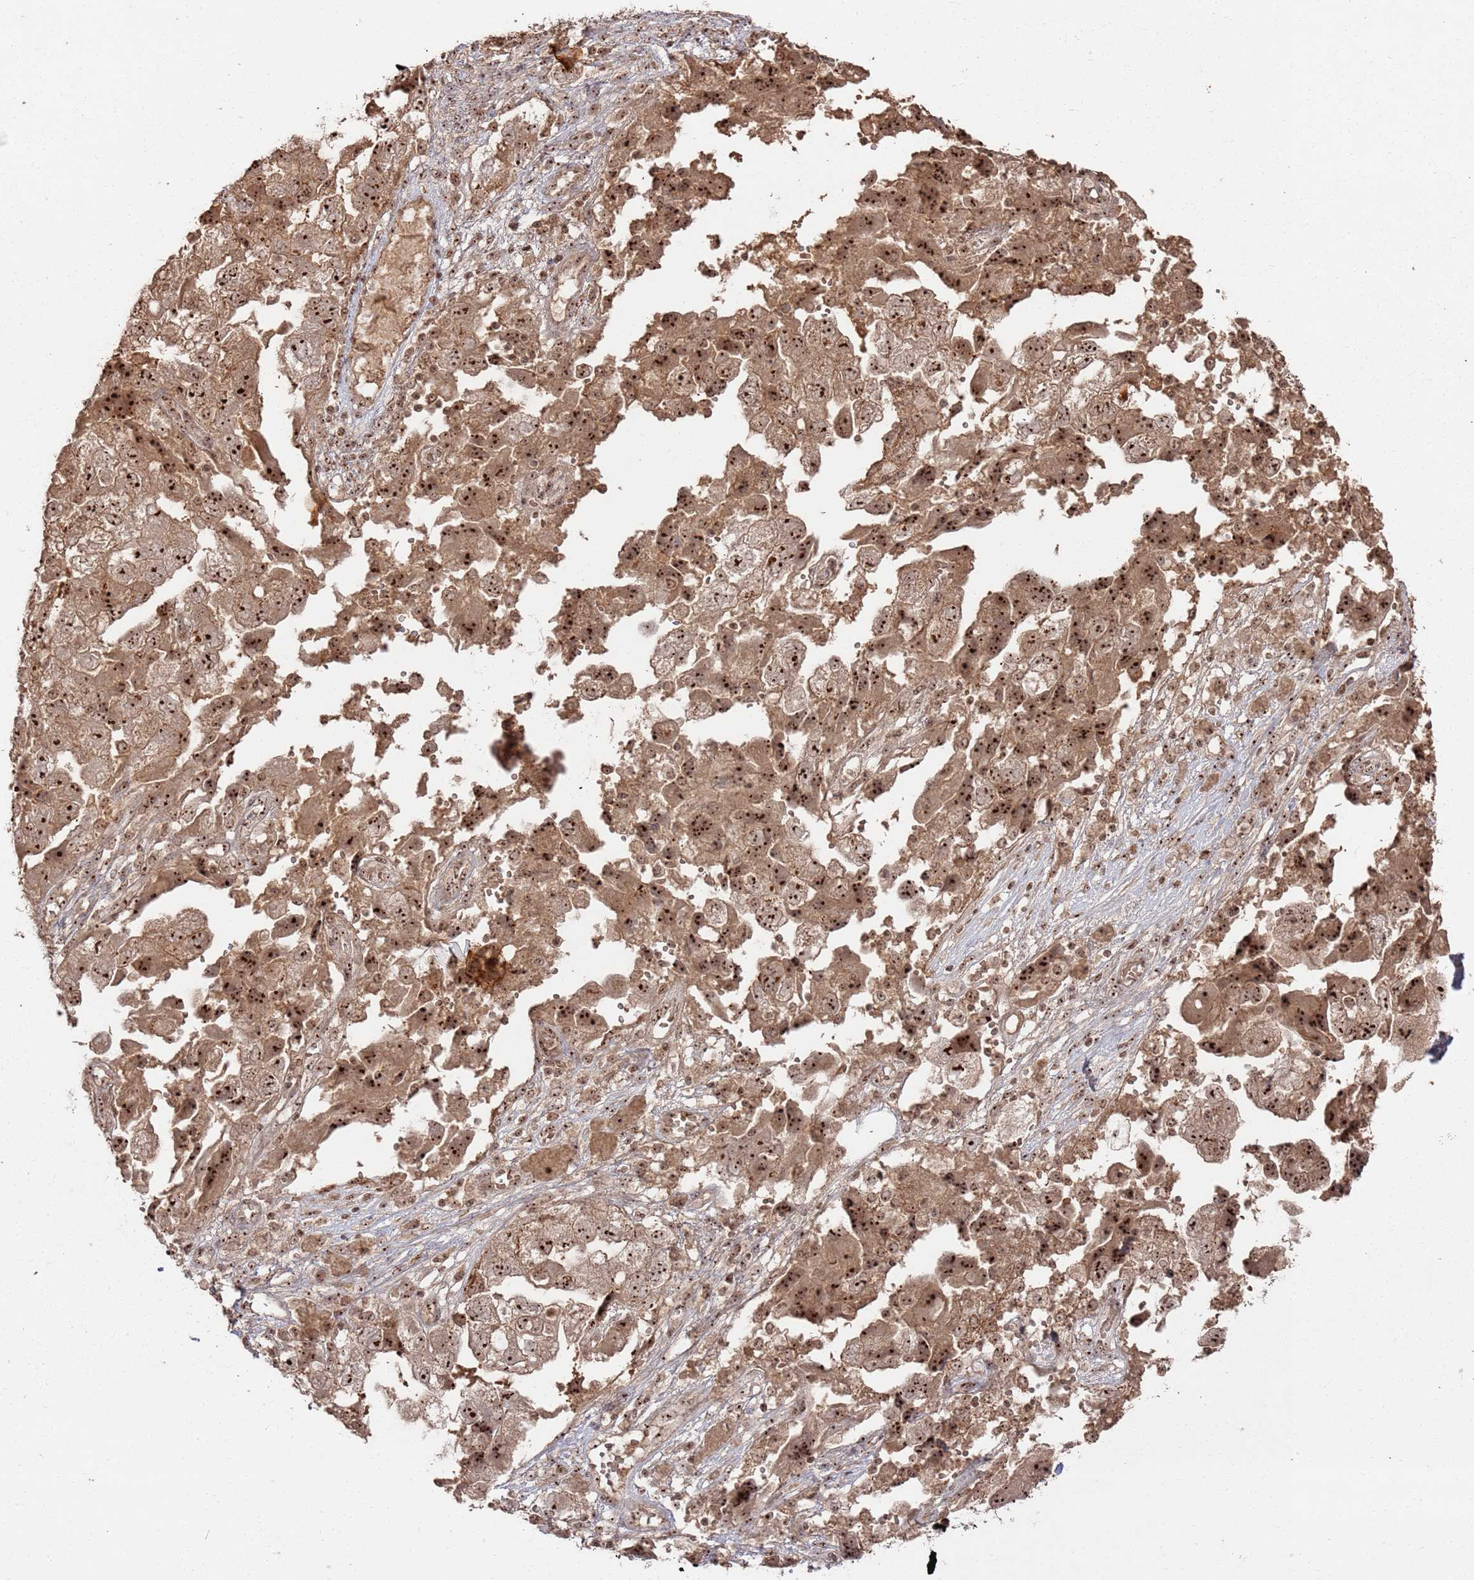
{"staining": {"intensity": "strong", "quantity": ">75%", "location": "nuclear"}, "tissue": "ovarian cancer", "cell_type": "Tumor cells", "image_type": "cancer", "snomed": [{"axis": "morphology", "description": "Carcinoma, NOS"}, {"axis": "morphology", "description": "Cystadenocarcinoma, serous, NOS"}, {"axis": "topography", "description": "Ovary"}], "caption": "Tumor cells exhibit strong nuclear staining in about >75% of cells in ovarian serous cystadenocarcinoma.", "gene": "UTP11", "patient": {"sex": "female", "age": 69}}